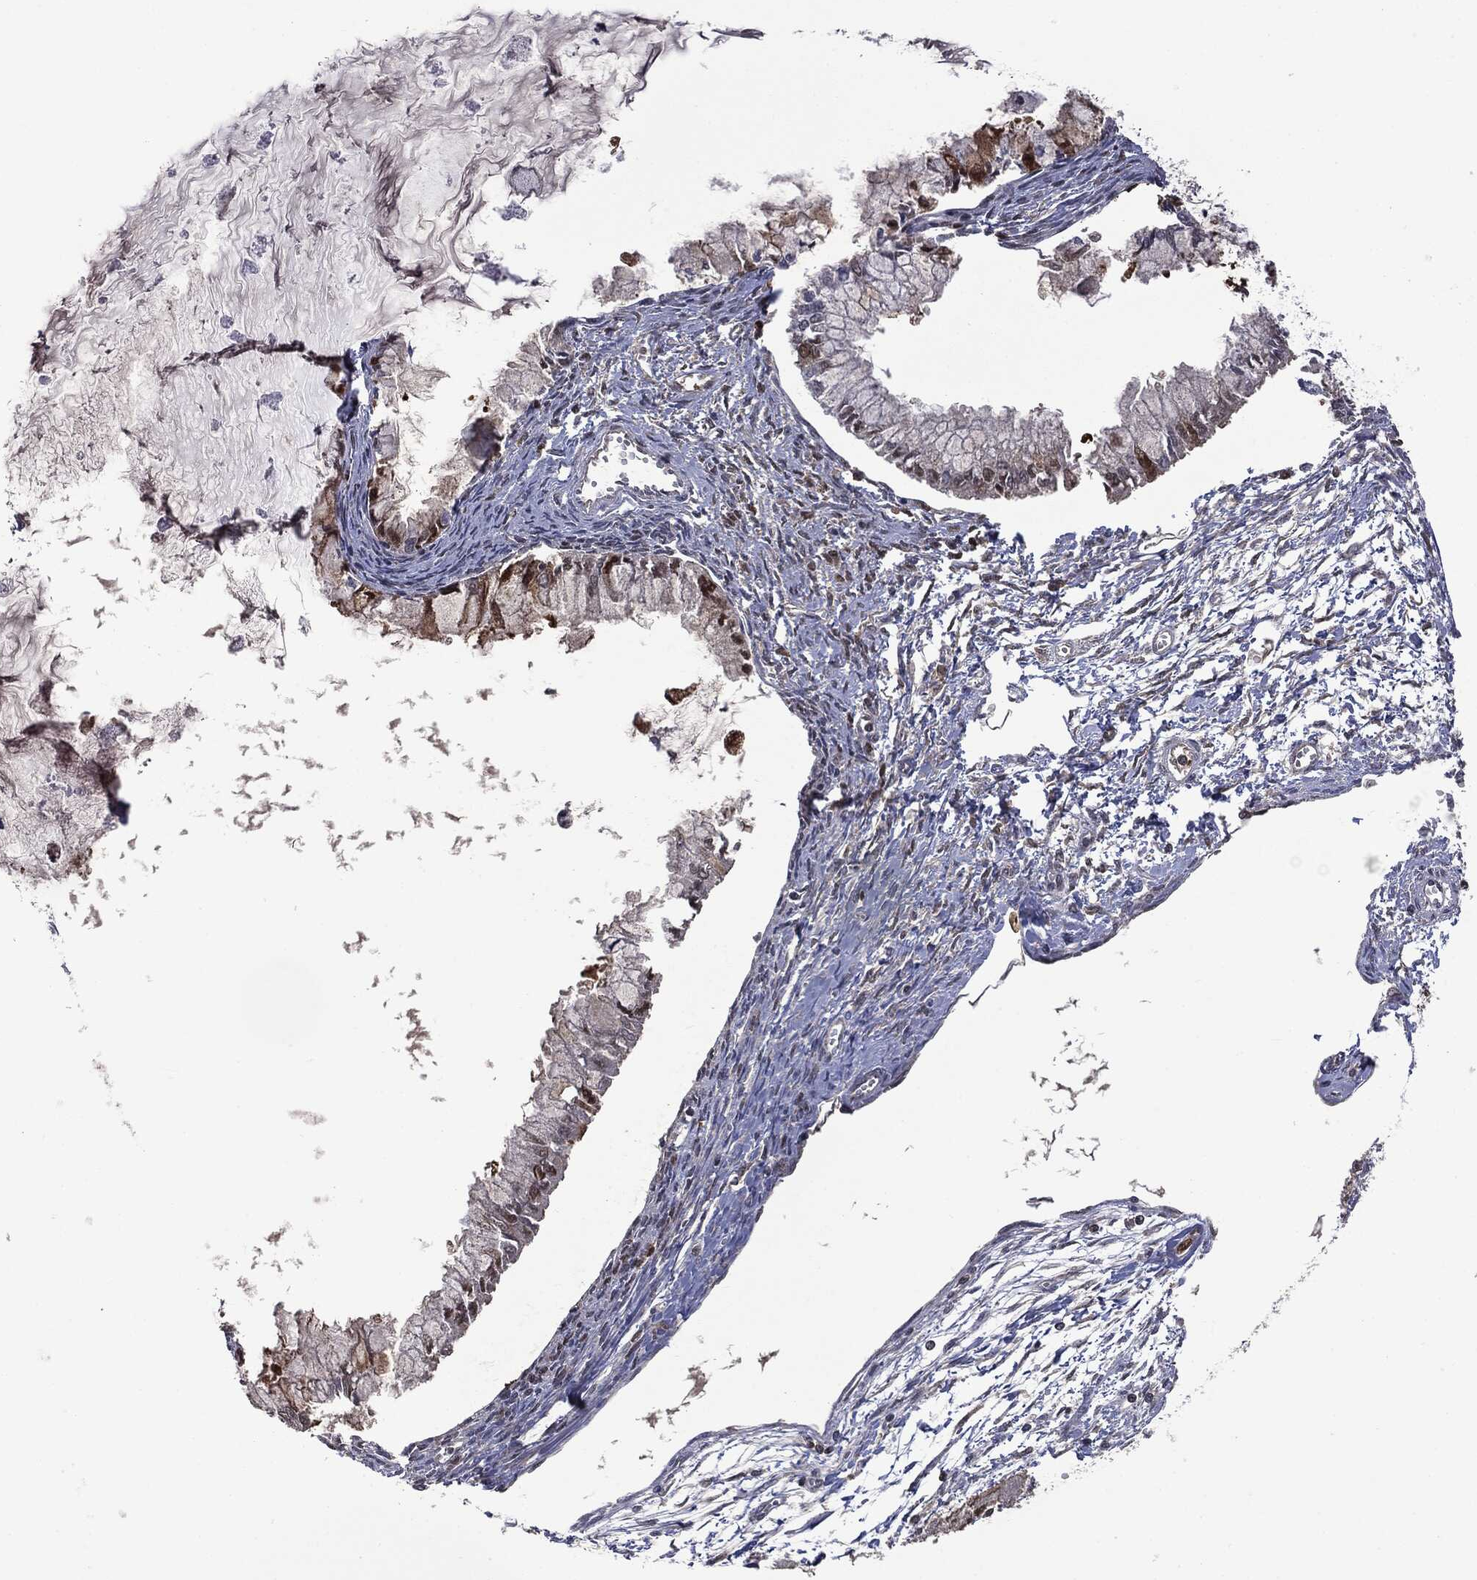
{"staining": {"intensity": "negative", "quantity": "none", "location": "none"}, "tissue": "ovarian cancer", "cell_type": "Tumor cells", "image_type": "cancer", "snomed": [{"axis": "morphology", "description": "Cystadenocarcinoma, mucinous, NOS"}, {"axis": "topography", "description": "Ovary"}], "caption": "Protein analysis of ovarian cancer (mucinous cystadenocarcinoma) reveals no significant expression in tumor cells.", "gene": "GPI", "patient": {"sex": "female", "age": 34}}